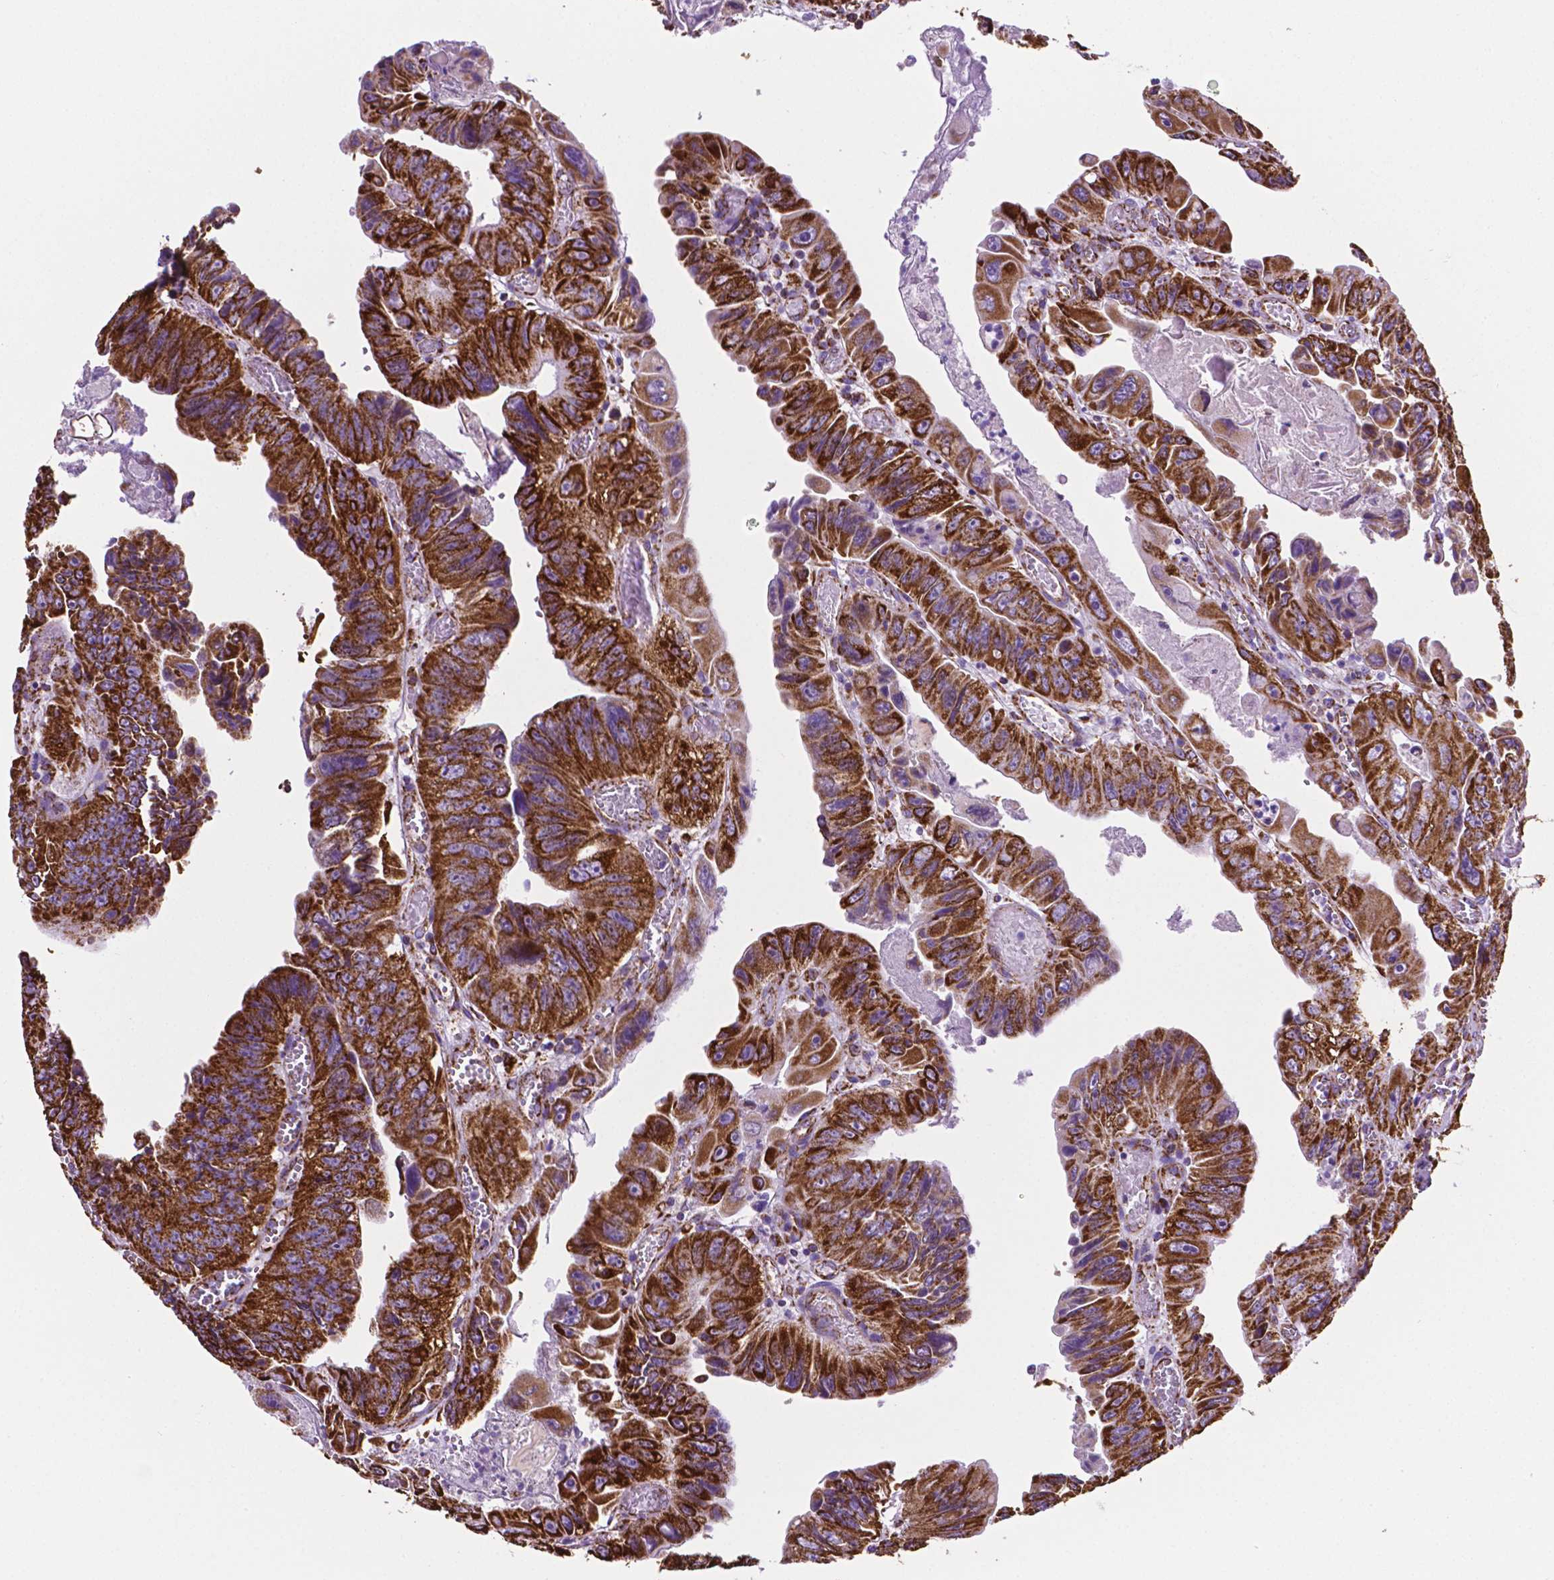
{"staining": {"intensity": "strong", "quantity": ">75%", "location": "cytoplasmic/membranous"}, "tissue": "colorectal cancer", "cell_type": "Tumor cells", "image_type": "cancer", "snomed": [{"axis": "morphology", "description": "Adenocarcinoma, NOS"}, {"axis": "topography", "description": "Colon"}], "caption": "The photomicrograph displays staining of colorectal cancer, revealing strong cytoplasmic/membranous protein staining (brown color) within tumor cells.", "gene": "RMDN3", "patient": {"sex": "female", "age": 84}}